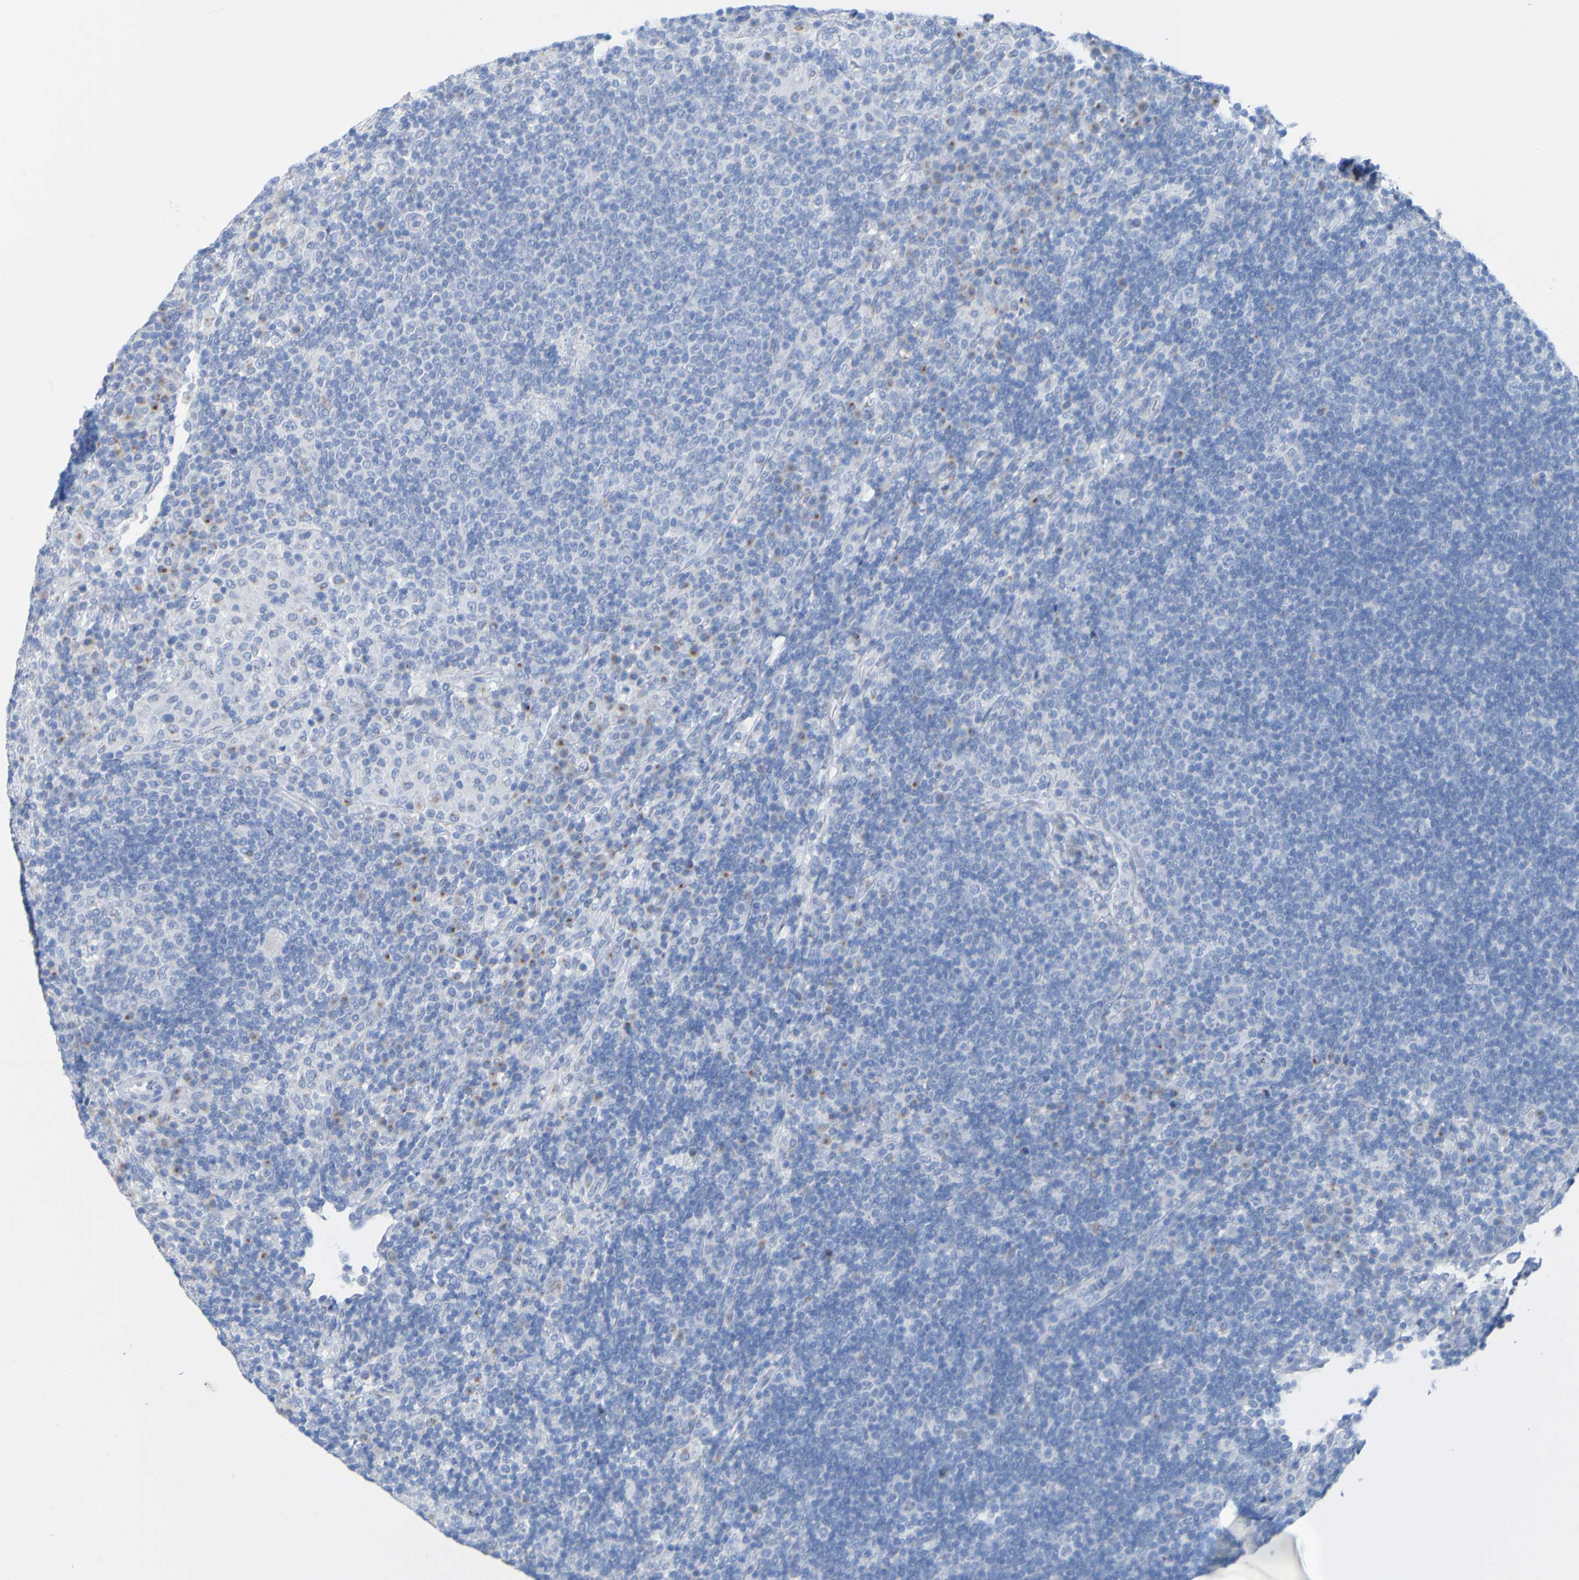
{"staining": {"intensity": "negative", "quantity": "none", "location": "none"}, "tissue": "lymph node", "cell_type": "Germinal center cells", "image_type": "normal", "snomed": [{"axis": "morphology", "description": "Normal tissue, NOS"}, {"axis": "topography", "description": "Lymph node"}], "caption": "Micrograph shows no significant protein expression in germinal center cells of normal lymph node. (DAB immunohistochemistry (IHC) with hematoxylin counter stain).", "gene": "ACMSD", "patient": {"sex": "female", "age": 53}}